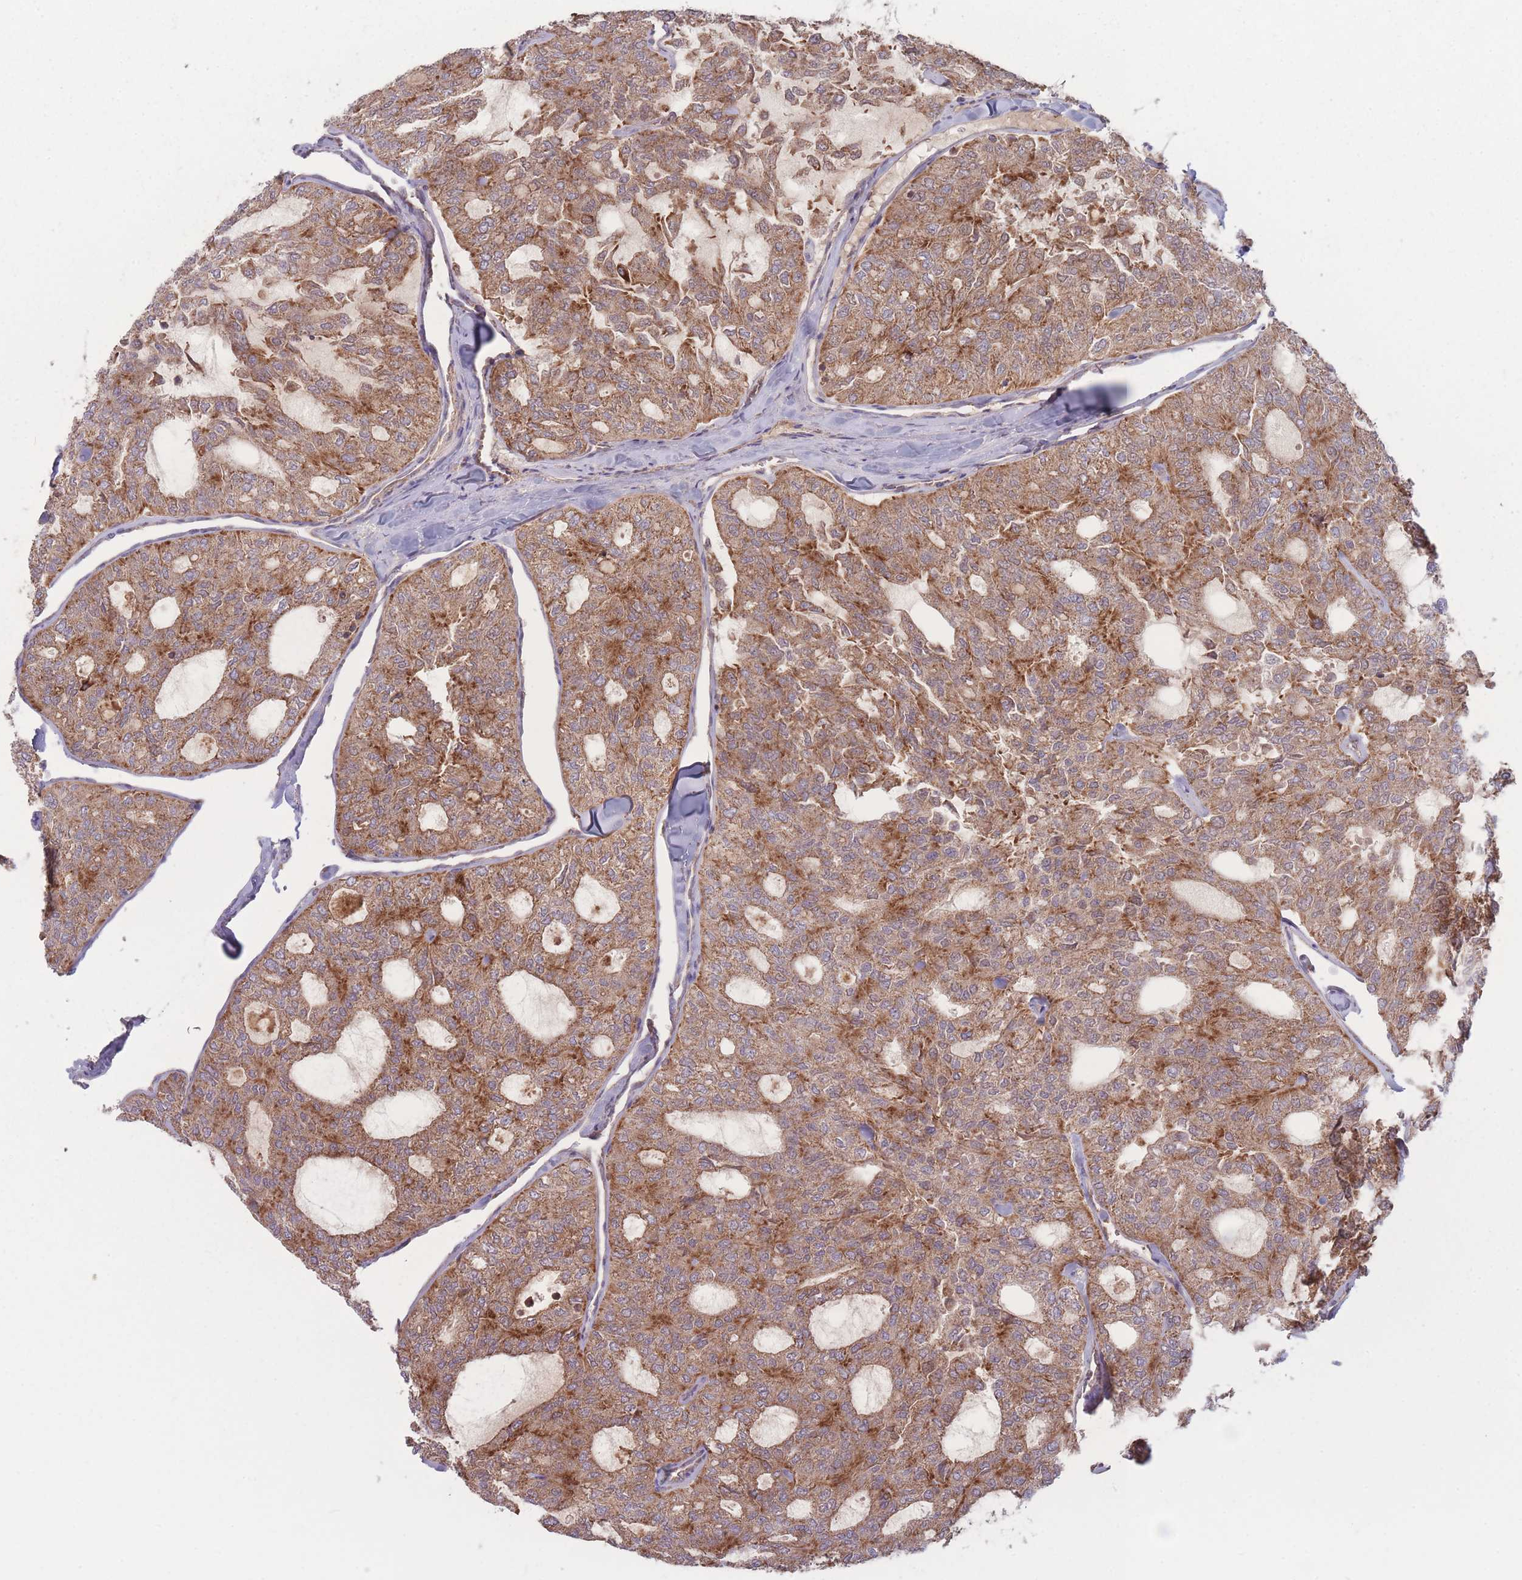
{"staining": {"intensity": "moderate", "quantity": ">75%", "location": "cytoplasmic/membranous"}, "tissue": "thyroid cancer", "cell_type": "Tumor cells", "image_type": "cancer", "snomed": [{"axis": "morphology", "description": "Follicular adenoma carcinoma, NOS"}, {"axis": "topography", "description": "Thyroid gland"}], "caption": "Thyroid follicular adenoma carcinoma stained with immunohistochemistry (IHC) shows moderate cytoplasmic/membranous expression in approximately >75% of tumor cells. The staining was performed using DAB (3,3'-diaminobenzidine), with brown indicating positive protein expression. Nuclei are stained blue with hematoxylin.", "gene": "ATP5MG", "patient": {"sex": "male", "age": 75}}